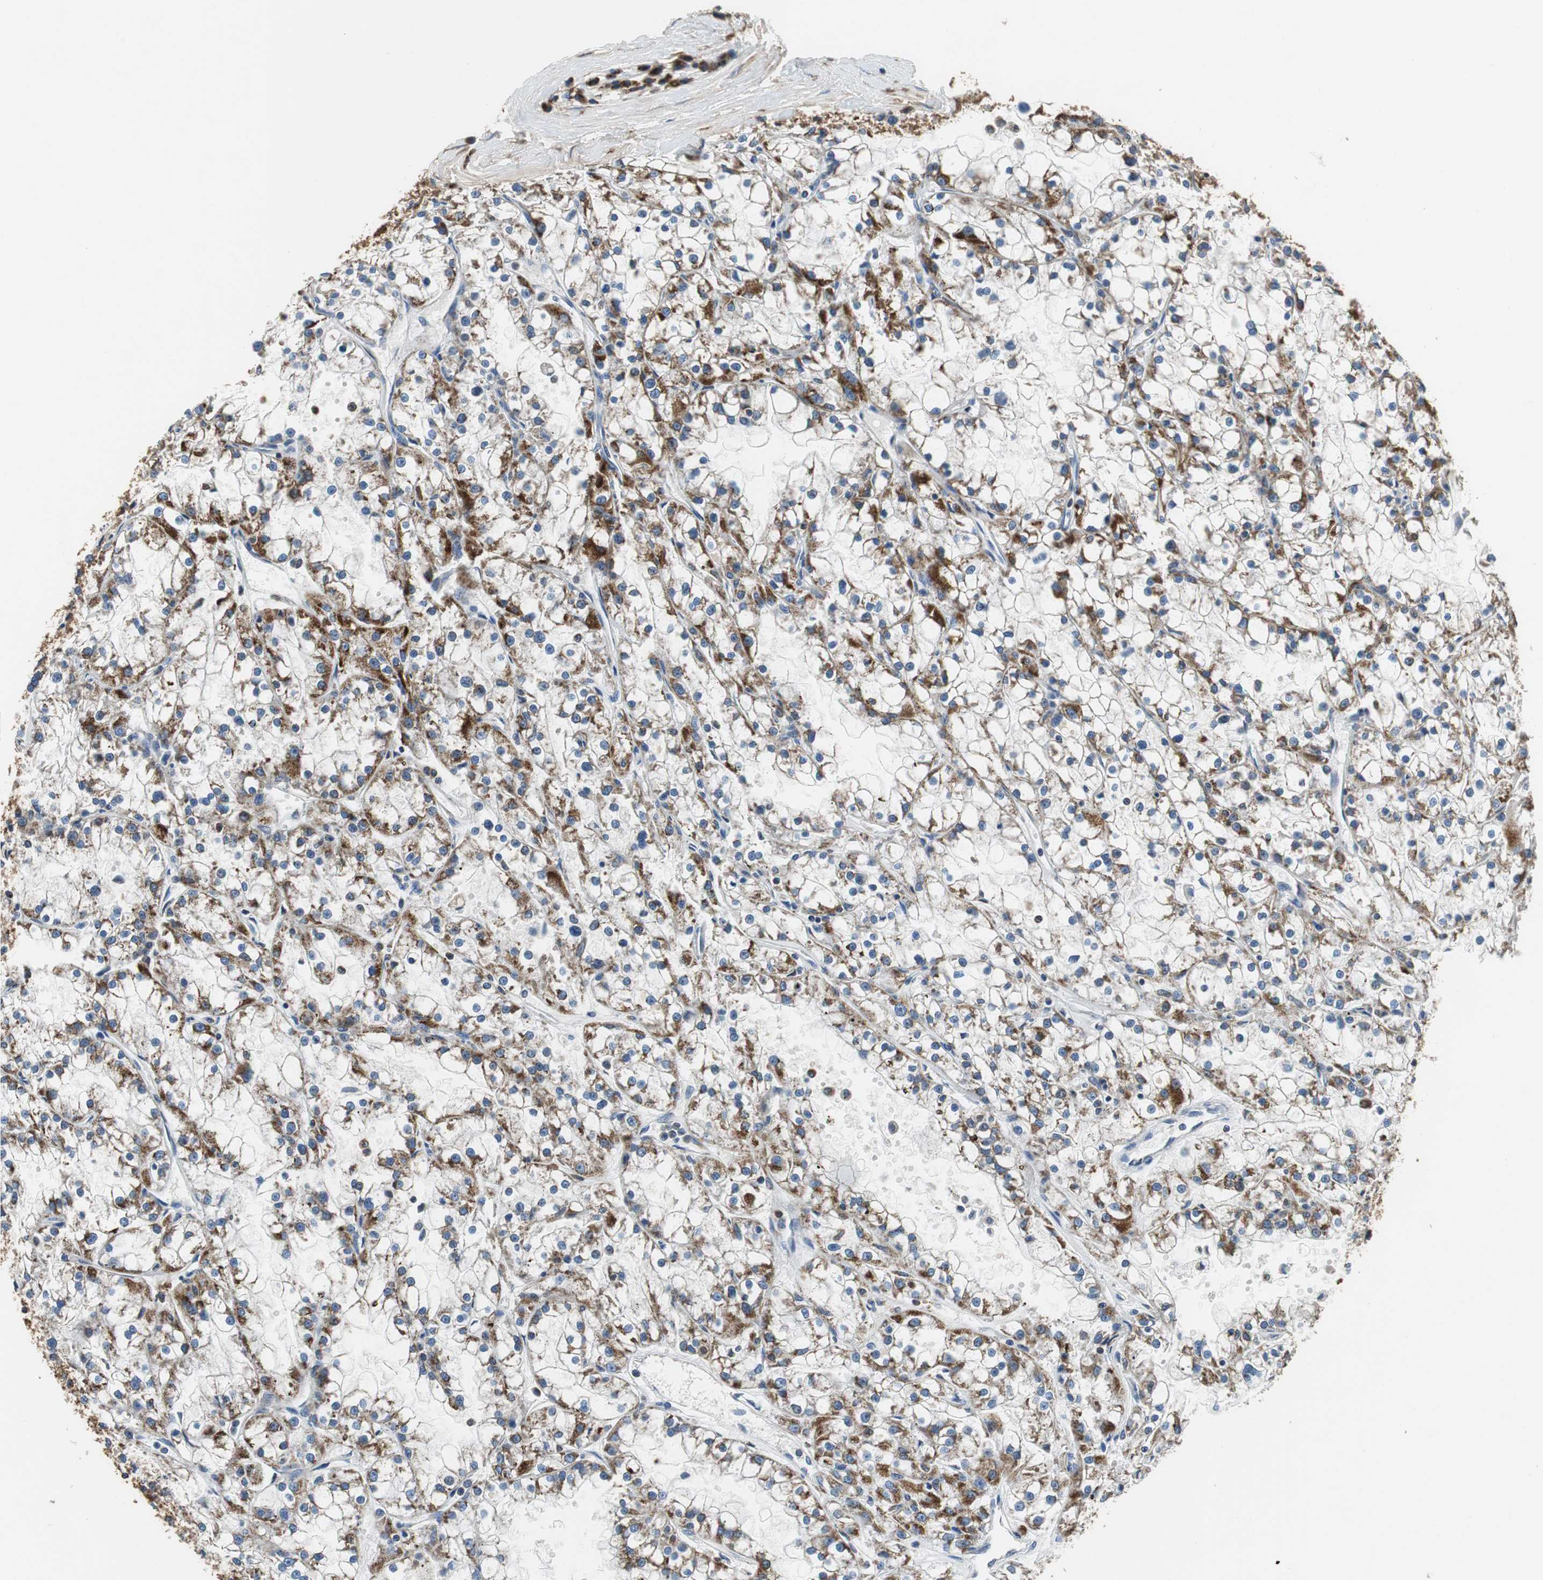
{"staining": {"intensity": "strong", "quantity": "25%-75%", "location": "cytoplasmic/membranous"}, "tissue": "renal cancer", "cell_type": "Tumor cells", "image_type": "cancer", "snomed": [{"axis": "morphology", "description": "Adenocarcinoma, NOS"}, {"axis": "topography", "description": "Kidney"}], "caption": "Tumor cells show high levels of strong cytoplasmic/membranous expression in approximately 25%-75% of cells in human renal cancer (adenocarcinoma).", "gene": "GSTK1", "patient": {"sex": "female", "age": 52}}